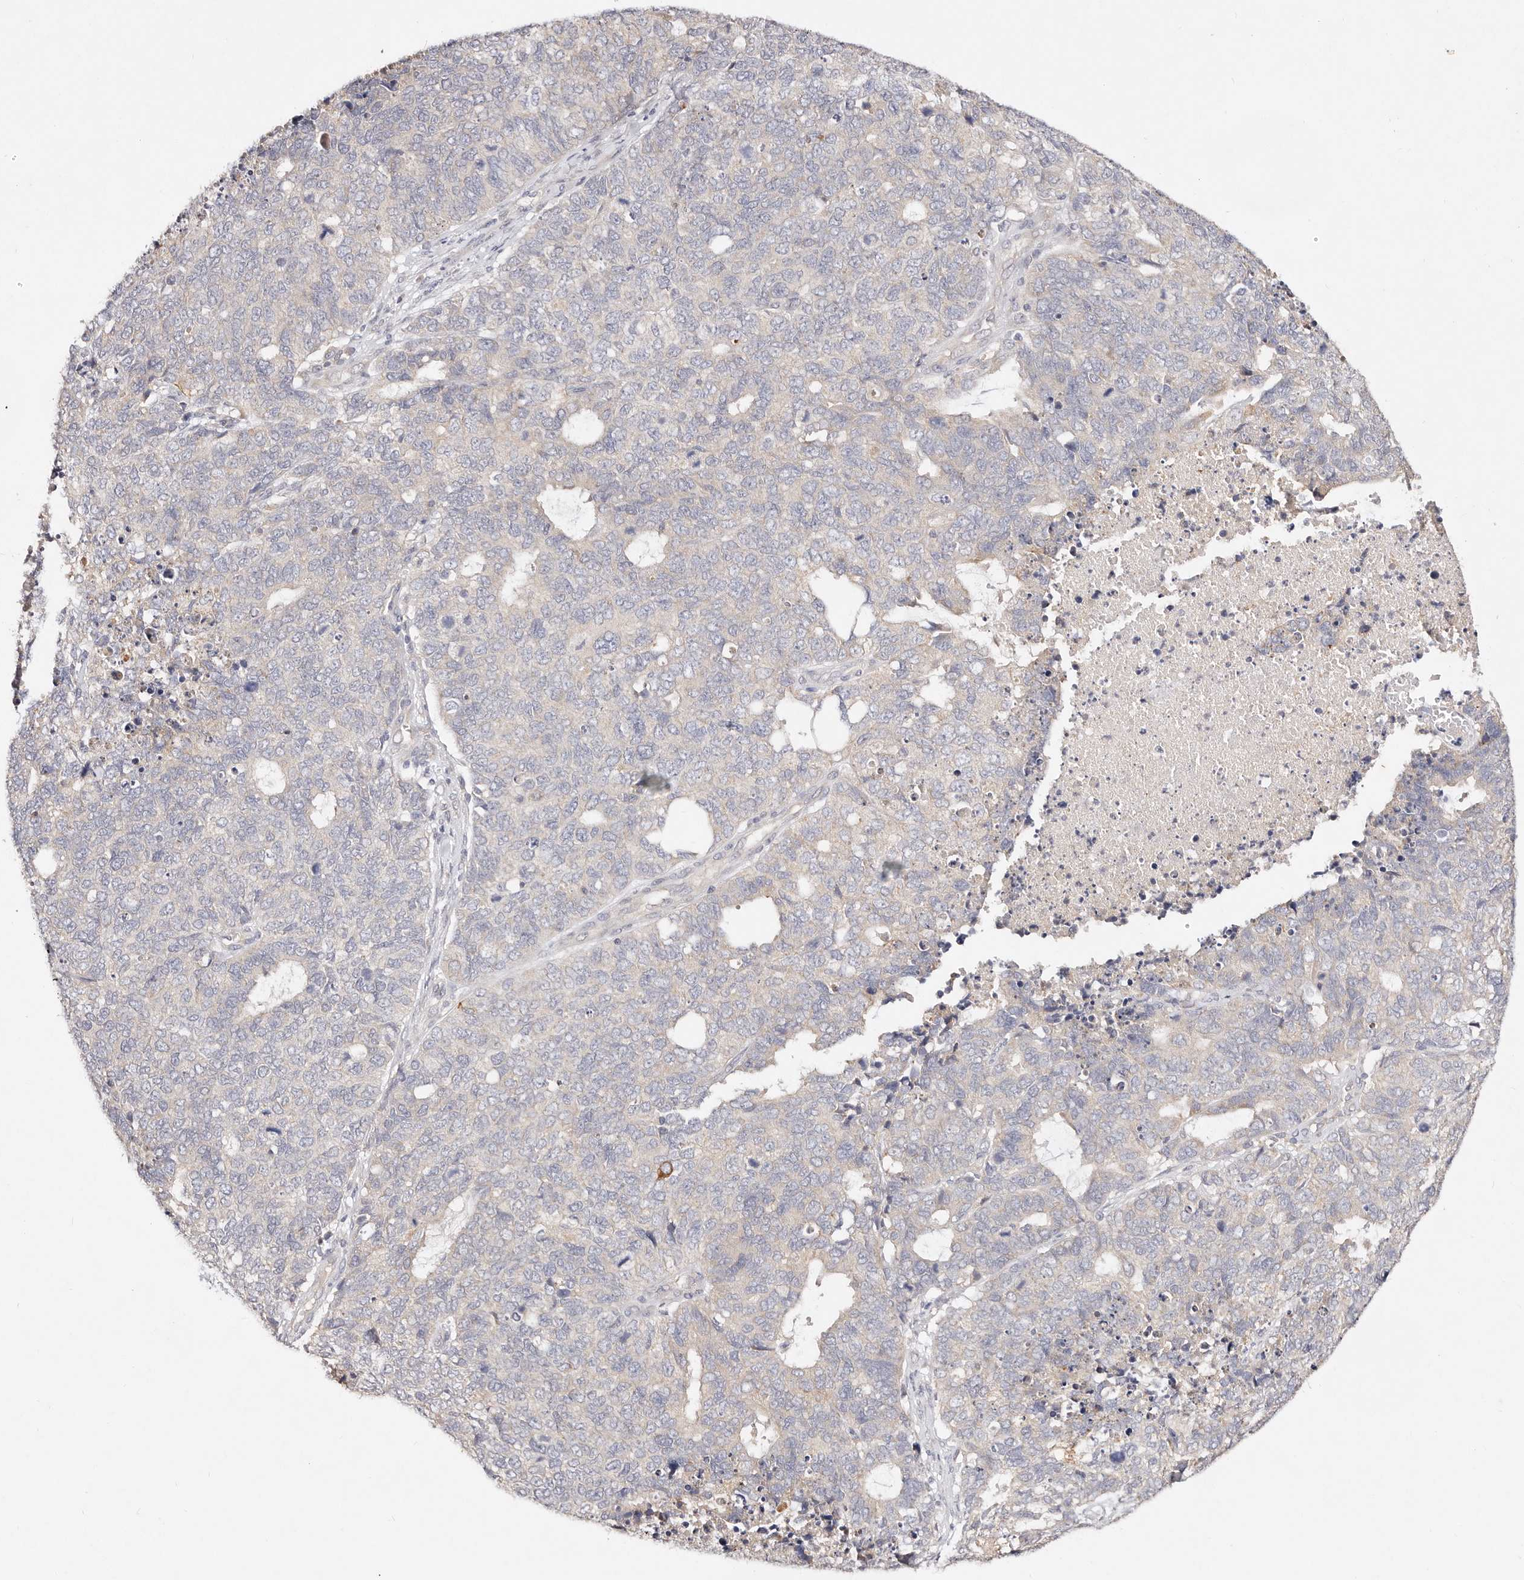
{"staining": {"intensity": "negative", "quantity": "none", "location": "none"}, "tissue": "cervical cancer", "cell_type": "Tumor cells", "image_type": "cancer", "snomed": [{"axis": "morphology", "description": "Squamous cell carcinoma, NOS"}, {"axis": "topography", "description": "Cervix"}], "caption": "Immunohistochemistry histopathology image of neoplastic tissue: human cervical cancer (squamous cell carcinoma) stained with DAB (3,3'-diaminobenzidine) exhibits no significant protein expression in tumor cells.", "gene": "VIPAS39", "patient": {"sex": "female", "age": 63}}